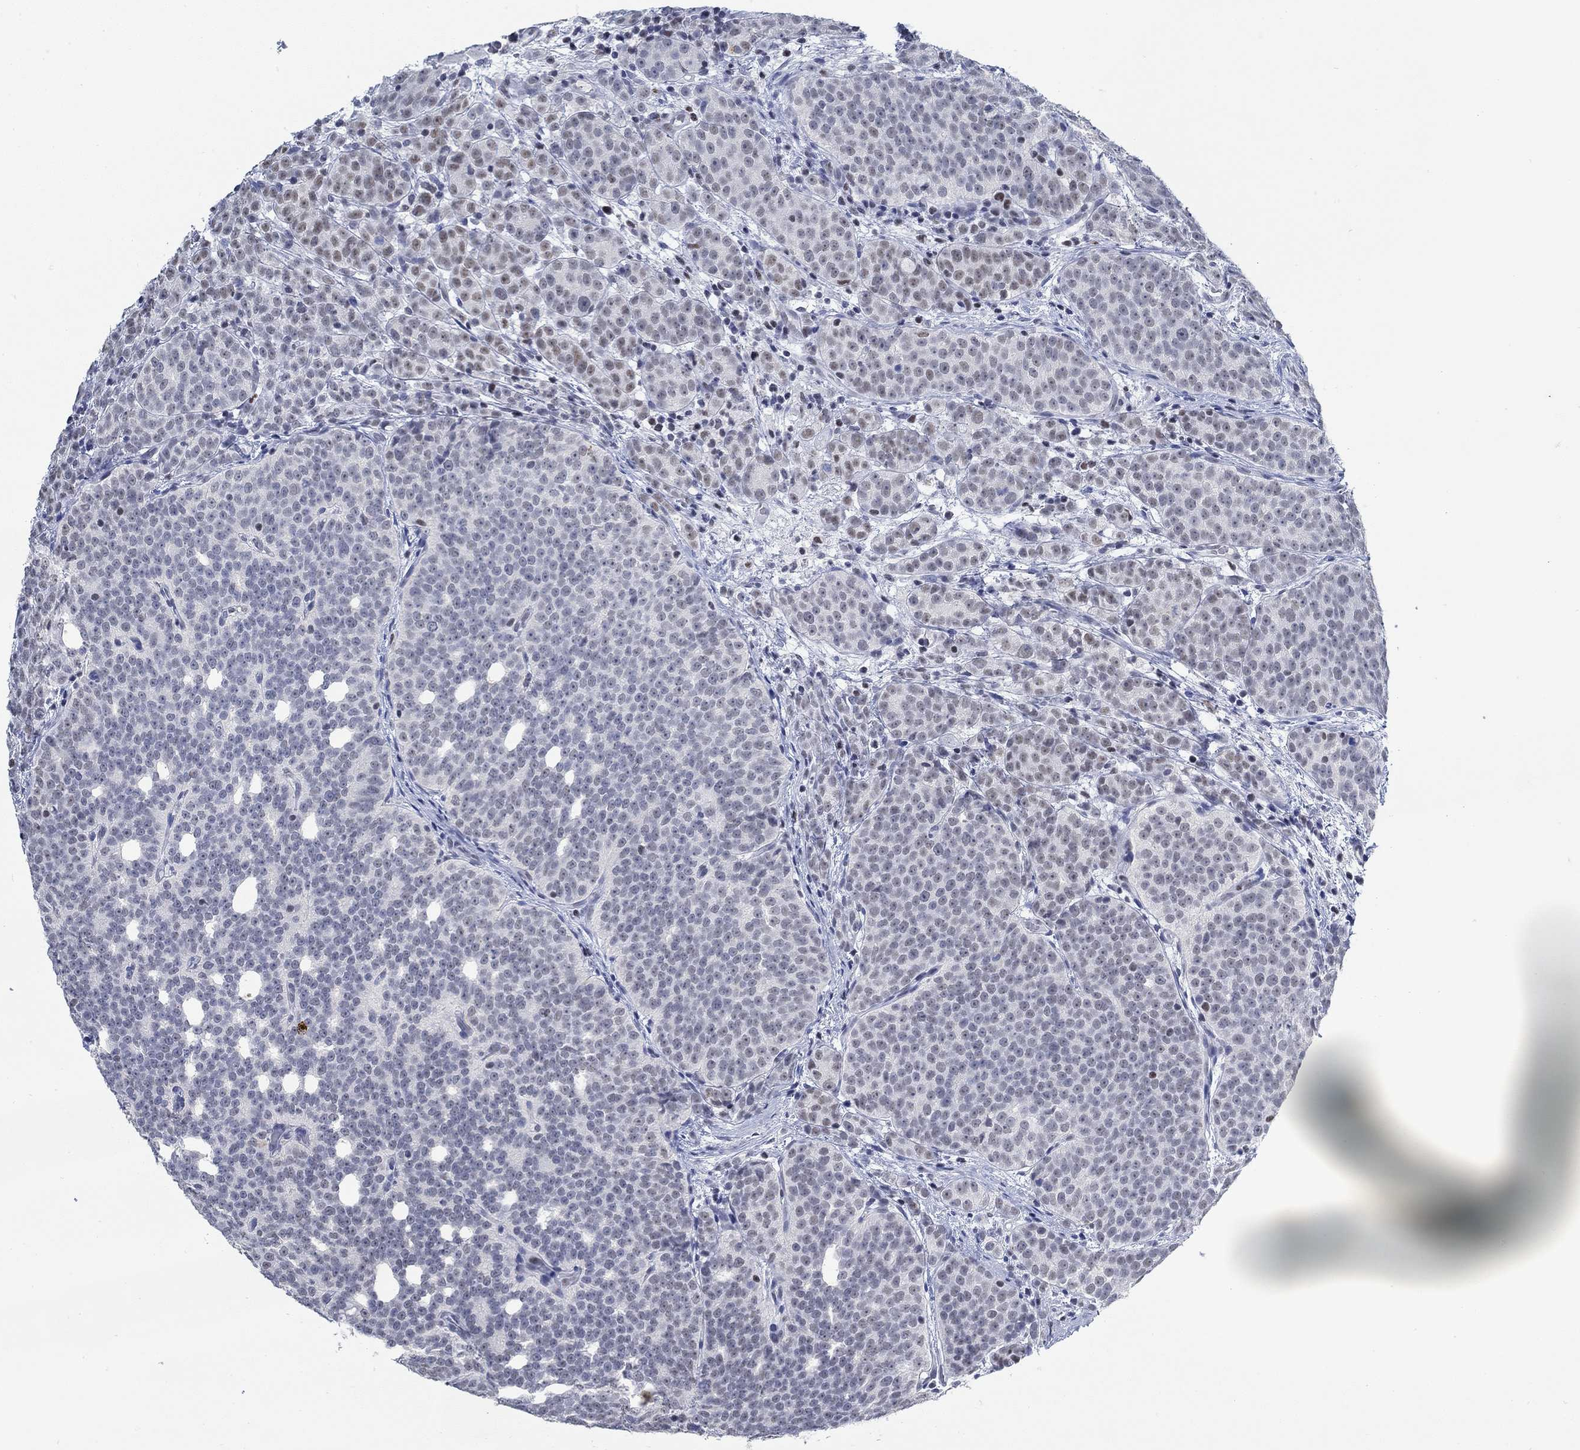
{"staining": {"intensity": "weak", "quantity": "<25%", "location": "nuclear"}, "tissue": "prostate cancer", "cell_type": "Tumor cells", "image_type": "cancer", "snomed": [{"axis": "morphology", "description": "Adenocarcinoma, High grade"}, {"axis": "topography", "description": "Prostate"}], "caption": "IHC micrograph of prostate cancer (high-grade adenocarcinoma) stained for a protein (brown), which demonstrates no positivity in tumor cells.", "gene": "PPP1R17", "patient": {"sex": "male", "age": 53}}